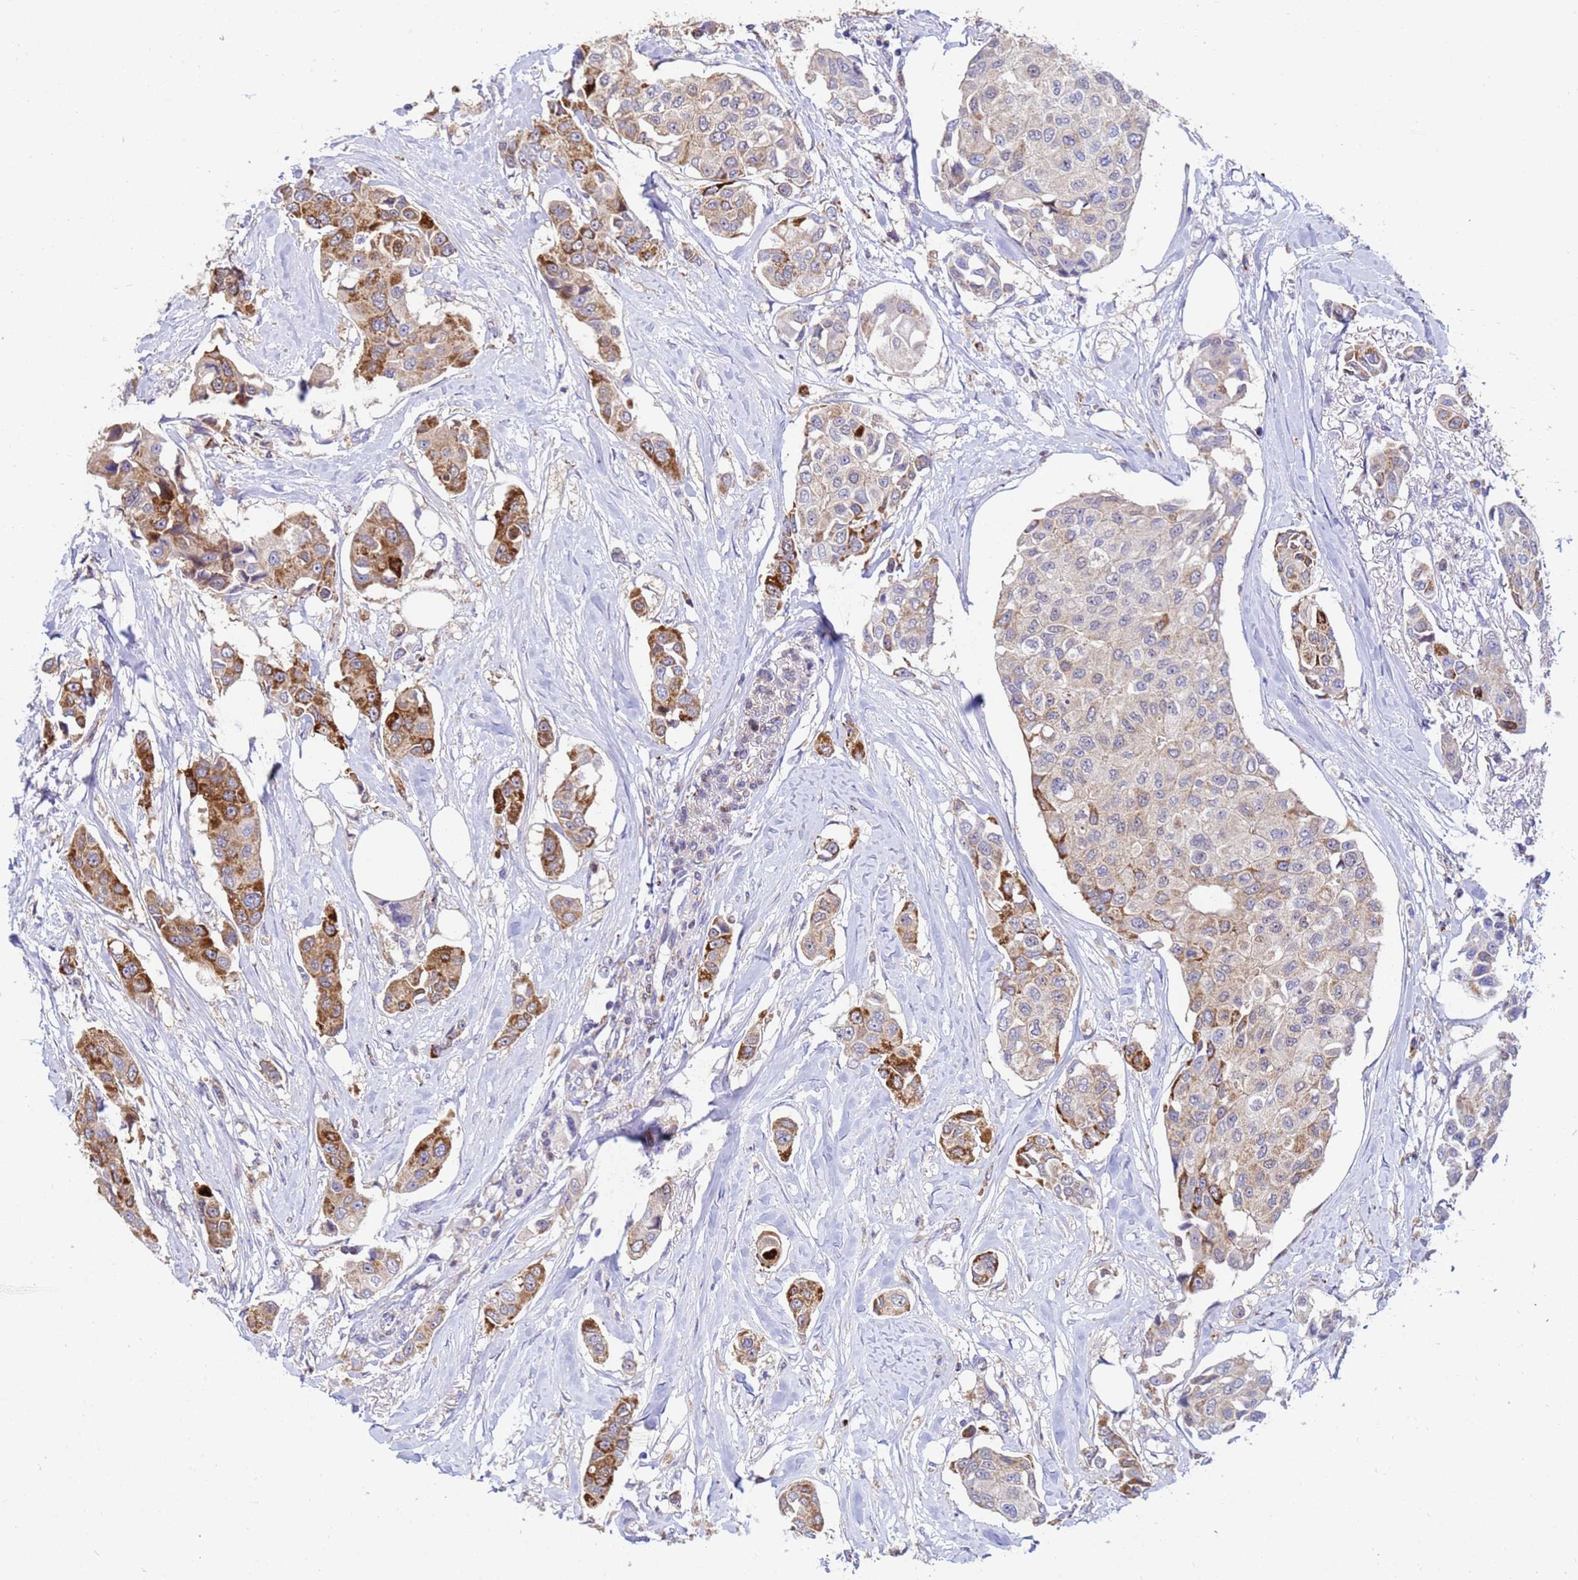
{"staining": {"intensity": "moderate", "quantity": "<25%", "location": "cytoplasmic/membranous"}, "tissue": "breast cancer", "cell_type": "Tumor cells", "image_type": "cancer", "snomed": [{"axis": "morphology", "description": "Duct carcinoma"}, {"axis": "topography", "description": "Breast"}], "caption": "Immunohistochemical staining of human breast cancer (invasive ductal carcinoma) demonstrates low levels of moderate cytoplasmic/membranous expression in approximately <25% of tumor cells.", "gene": "TUBGCP3", "patient": {"sex": "female", "age": 80}}